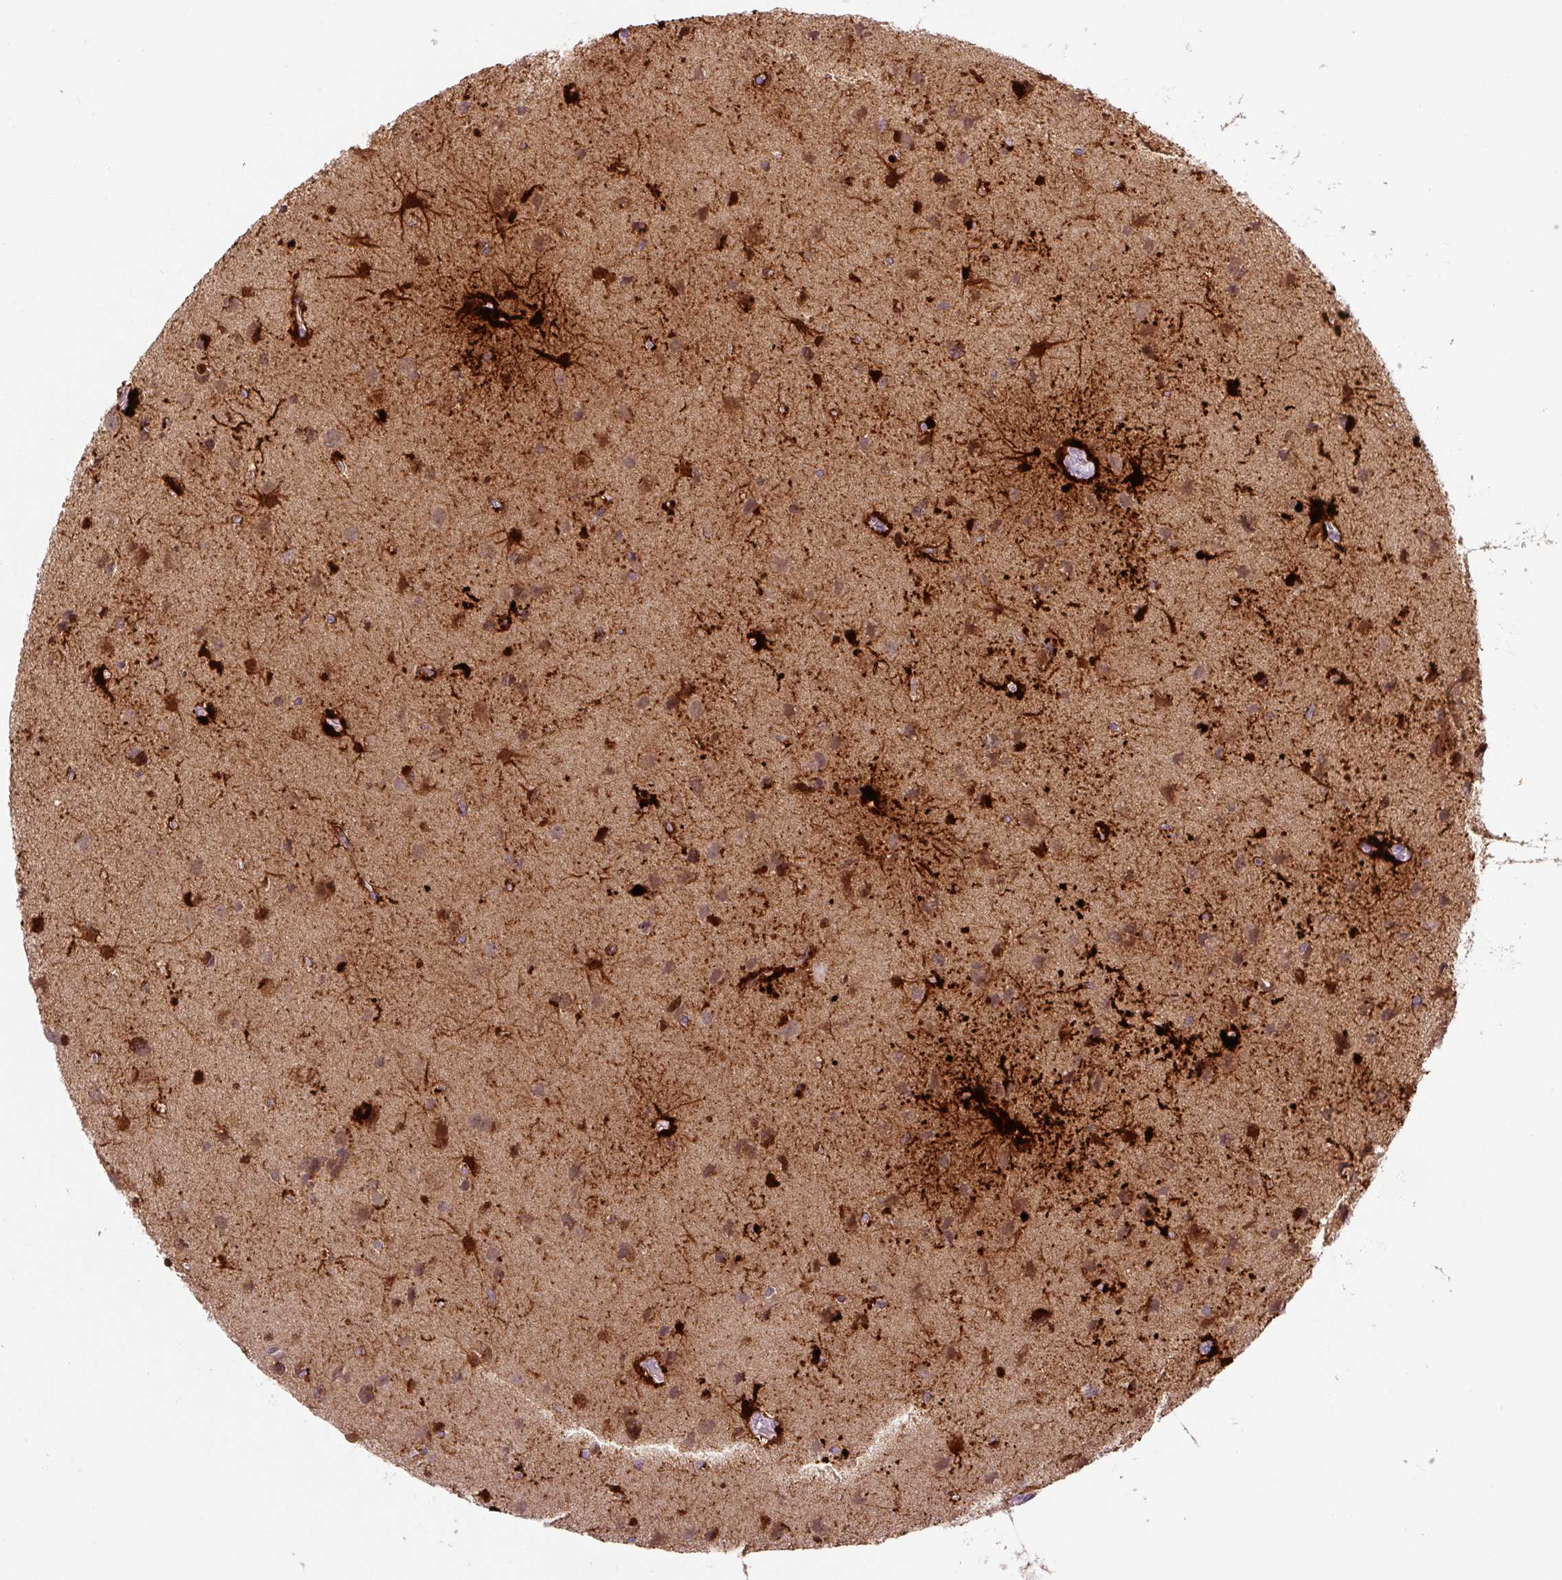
{"staining": {"intensity": "moderate", "quantity": "<25%", "location": "cytoplasmic/membranous"}, "tissue": "glioma", "cell_type": "Tumor cells", "image_type": "cancer", "snomed": [{"axis": "morphology", "description": "Glioma, malignant, High grade"}, {"axis": "topography", "description": "Brain"}], "caption": "Protein expression analysis of human glioma reveals moderate cytoplasmic/membranous expression in about <25% of tumor cells.", "gene": "FABP7", "patient": {"sex": "male", "age": 23}}